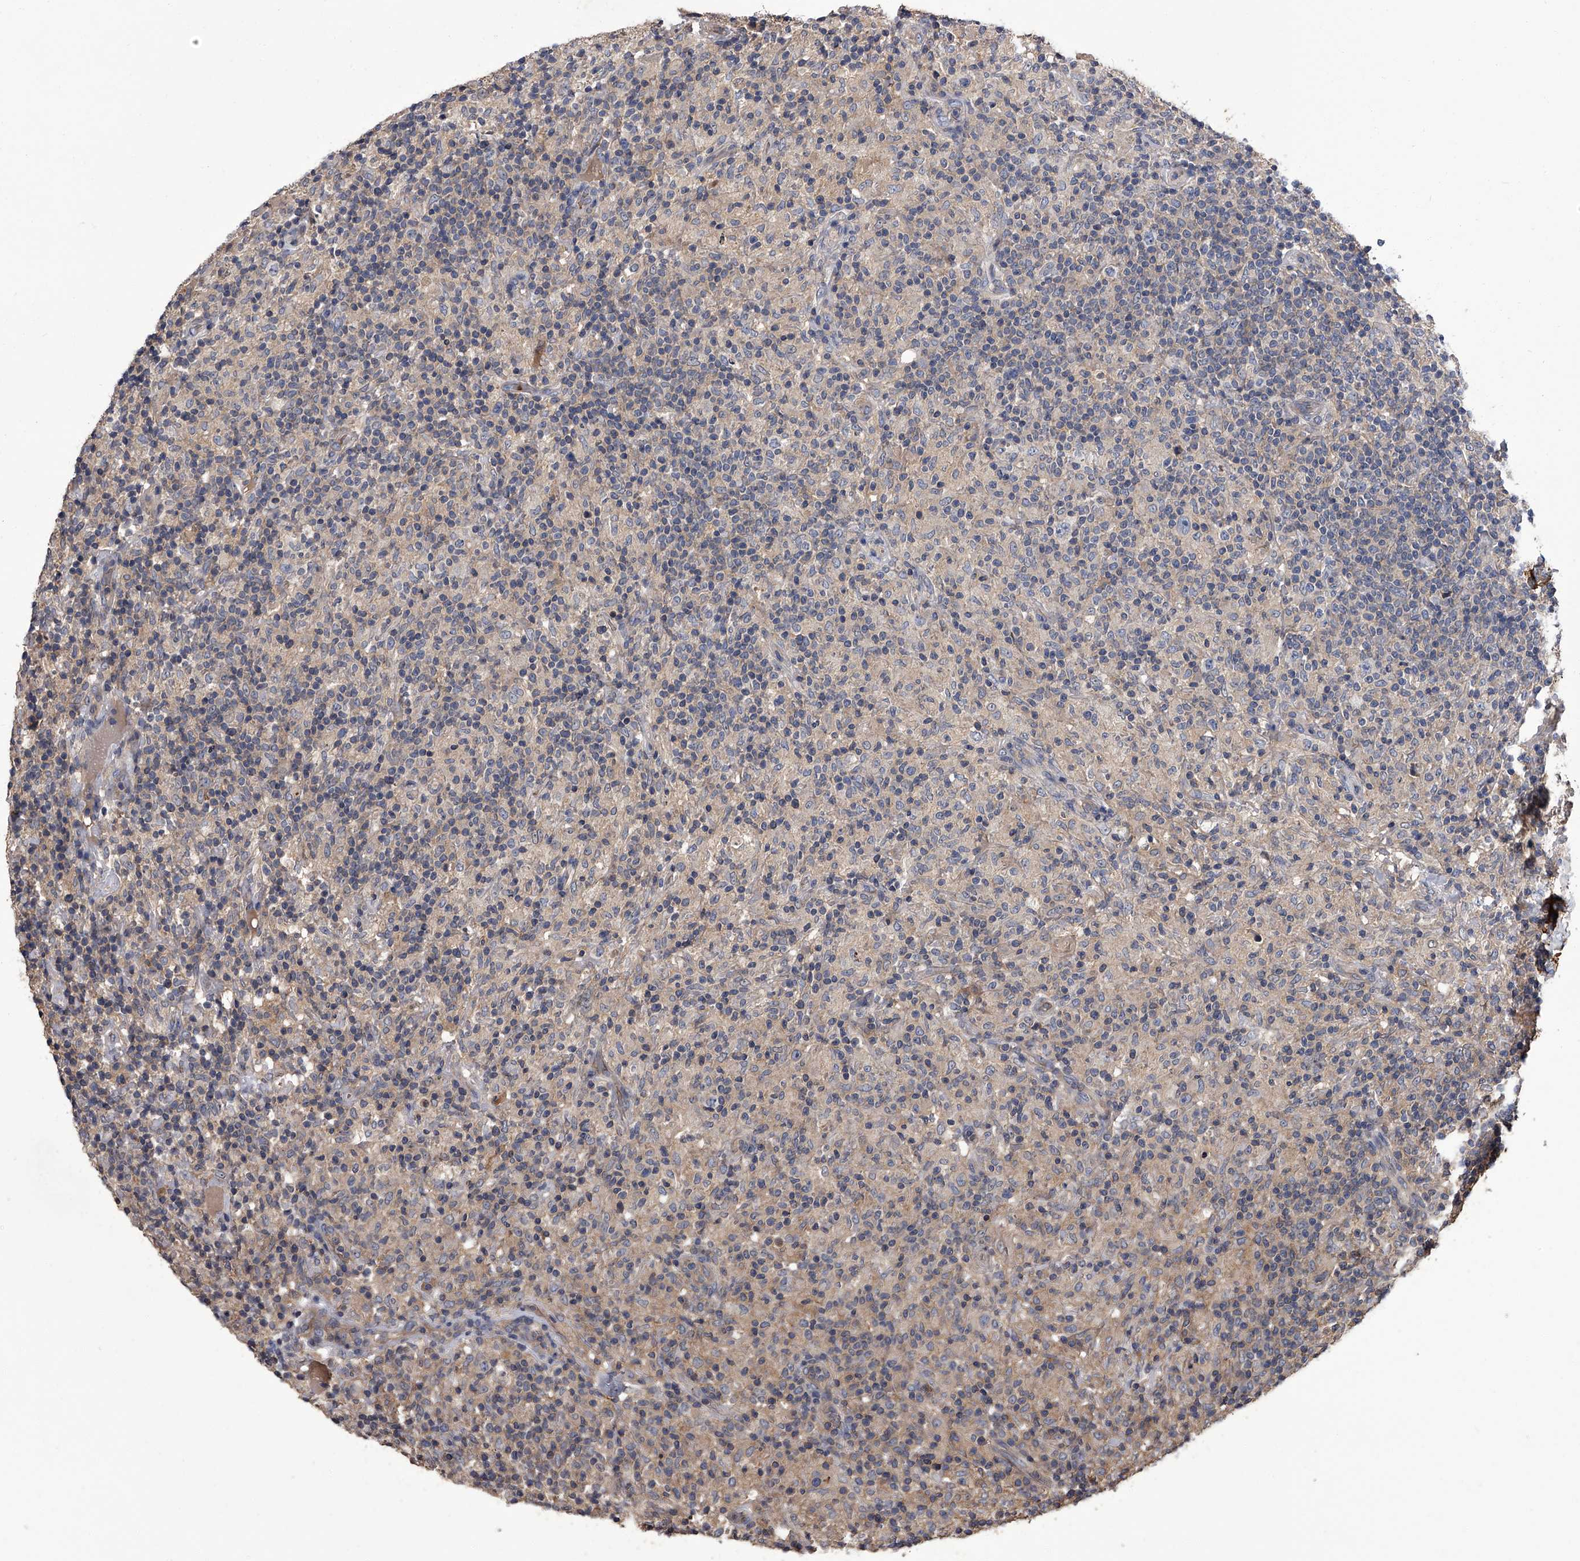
{"staining": {"intensity": "negative", "quantity": "none", "location": "none"}, "tissue": "lymphoma", "cell_type": "Tumor cells", "image_type": "cancer", "snomed": [{"axis": "morphology", "description": "Hodgkin's disease, NOS"}, {"axis": "topography", "description": "Lymph node"}], "caption": "A high-resolution image shows IHC staining of Hodgkin's disease, which shows no significant positivity in tumor cells.", "gene": "STK36", "patient": {"sex": "male", "age": 70}}